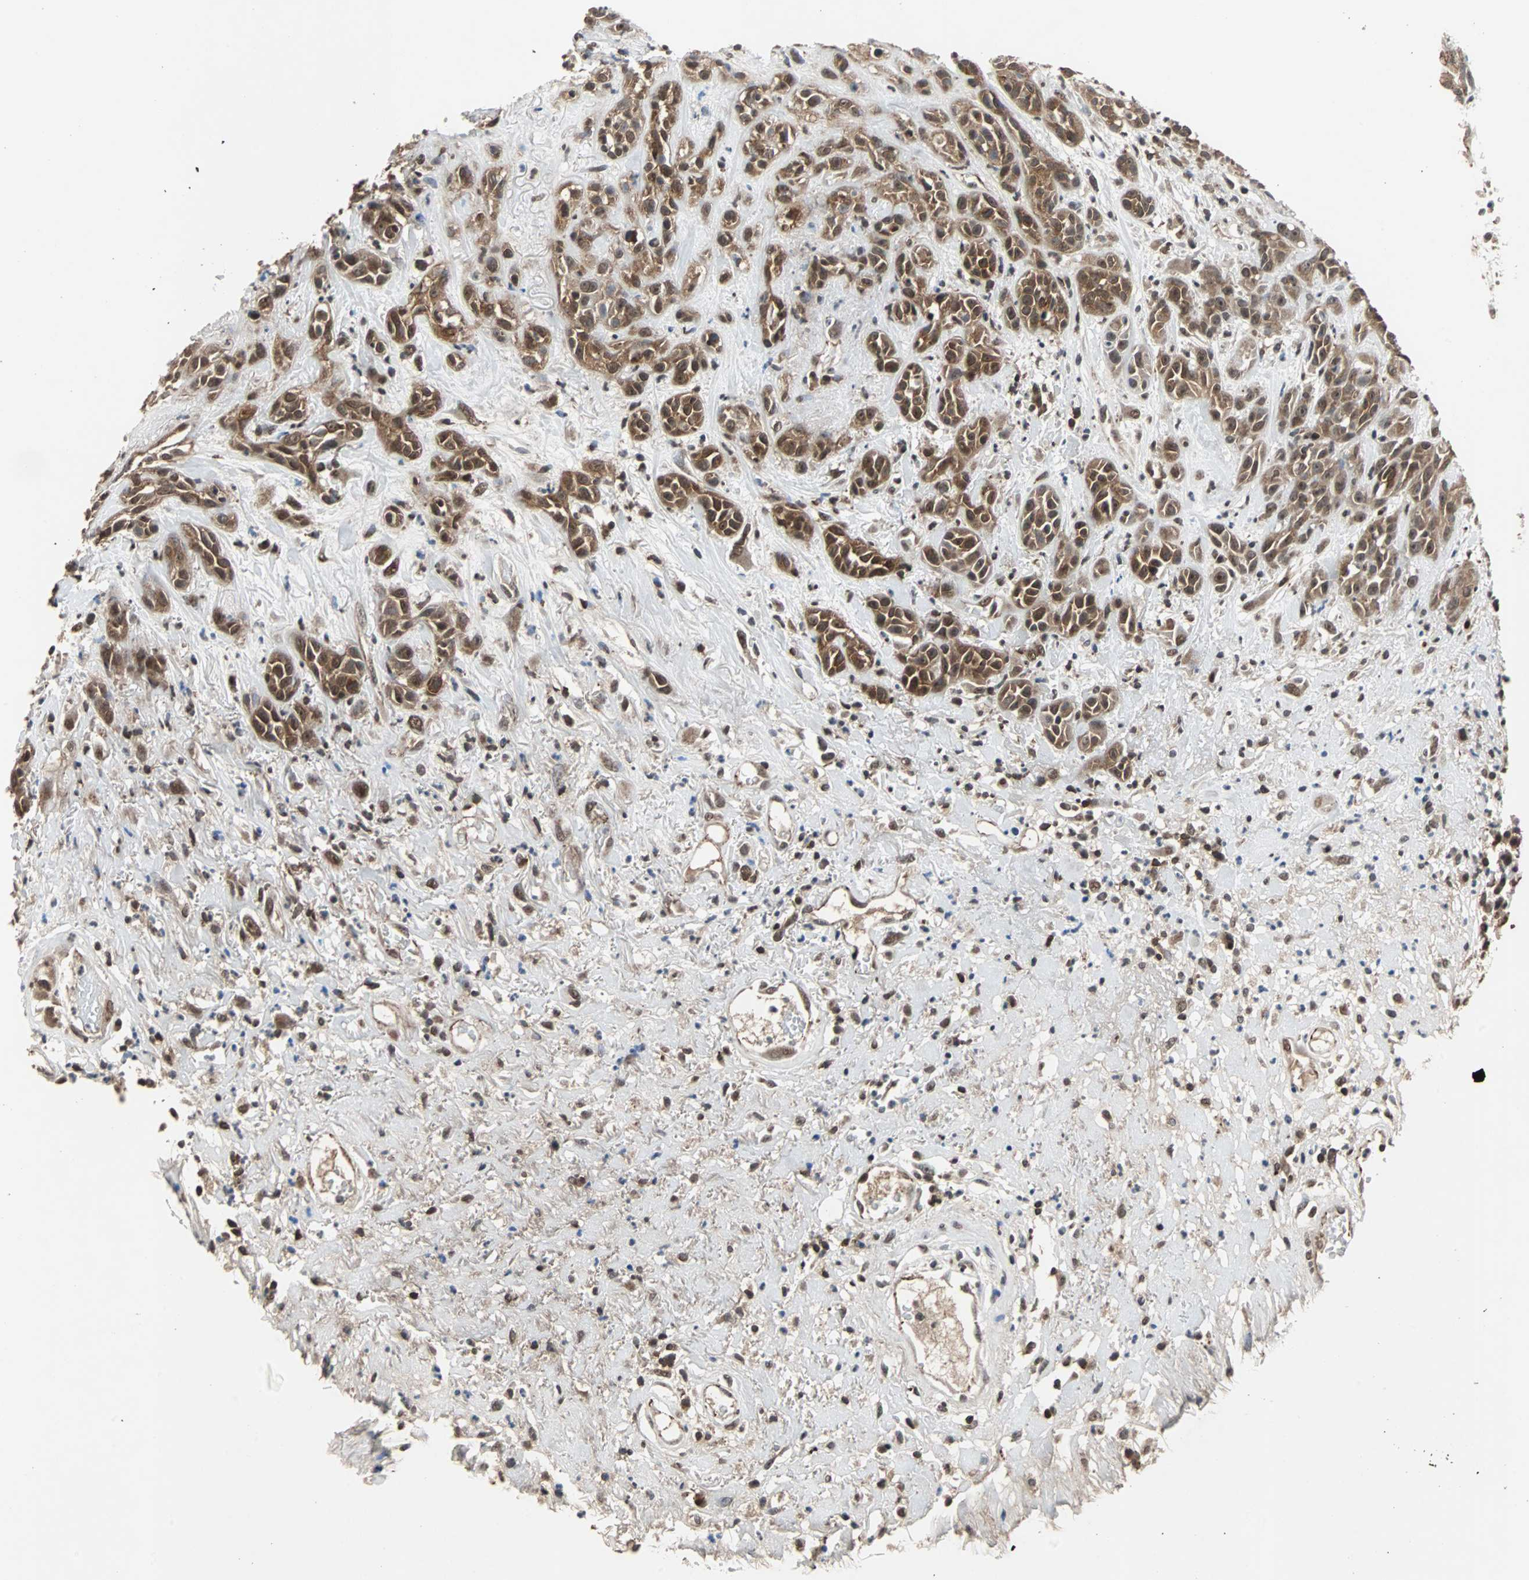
{"staining": {"intensity": "moderate", "quantity": ">75%", "location": "cytoplasmic/membranous"}, "tissue": "head and neck cancer", "cell_type": "Tumor cells", "image_type": "cancer", "snomed": [{"axis": "morphology", "description": "Squamous cell carcinoma, NOS"}, {"axis": "topography", "description": "Head-Neck"}], "caption": "Protein staining demonstrates moderate cytoplasmic/membranous positivity in about >75% of tumor cells in squamous cell carcinoma (head and neck).", "gene": "LSR", "patient": {"sex": "male", "age": 62}}